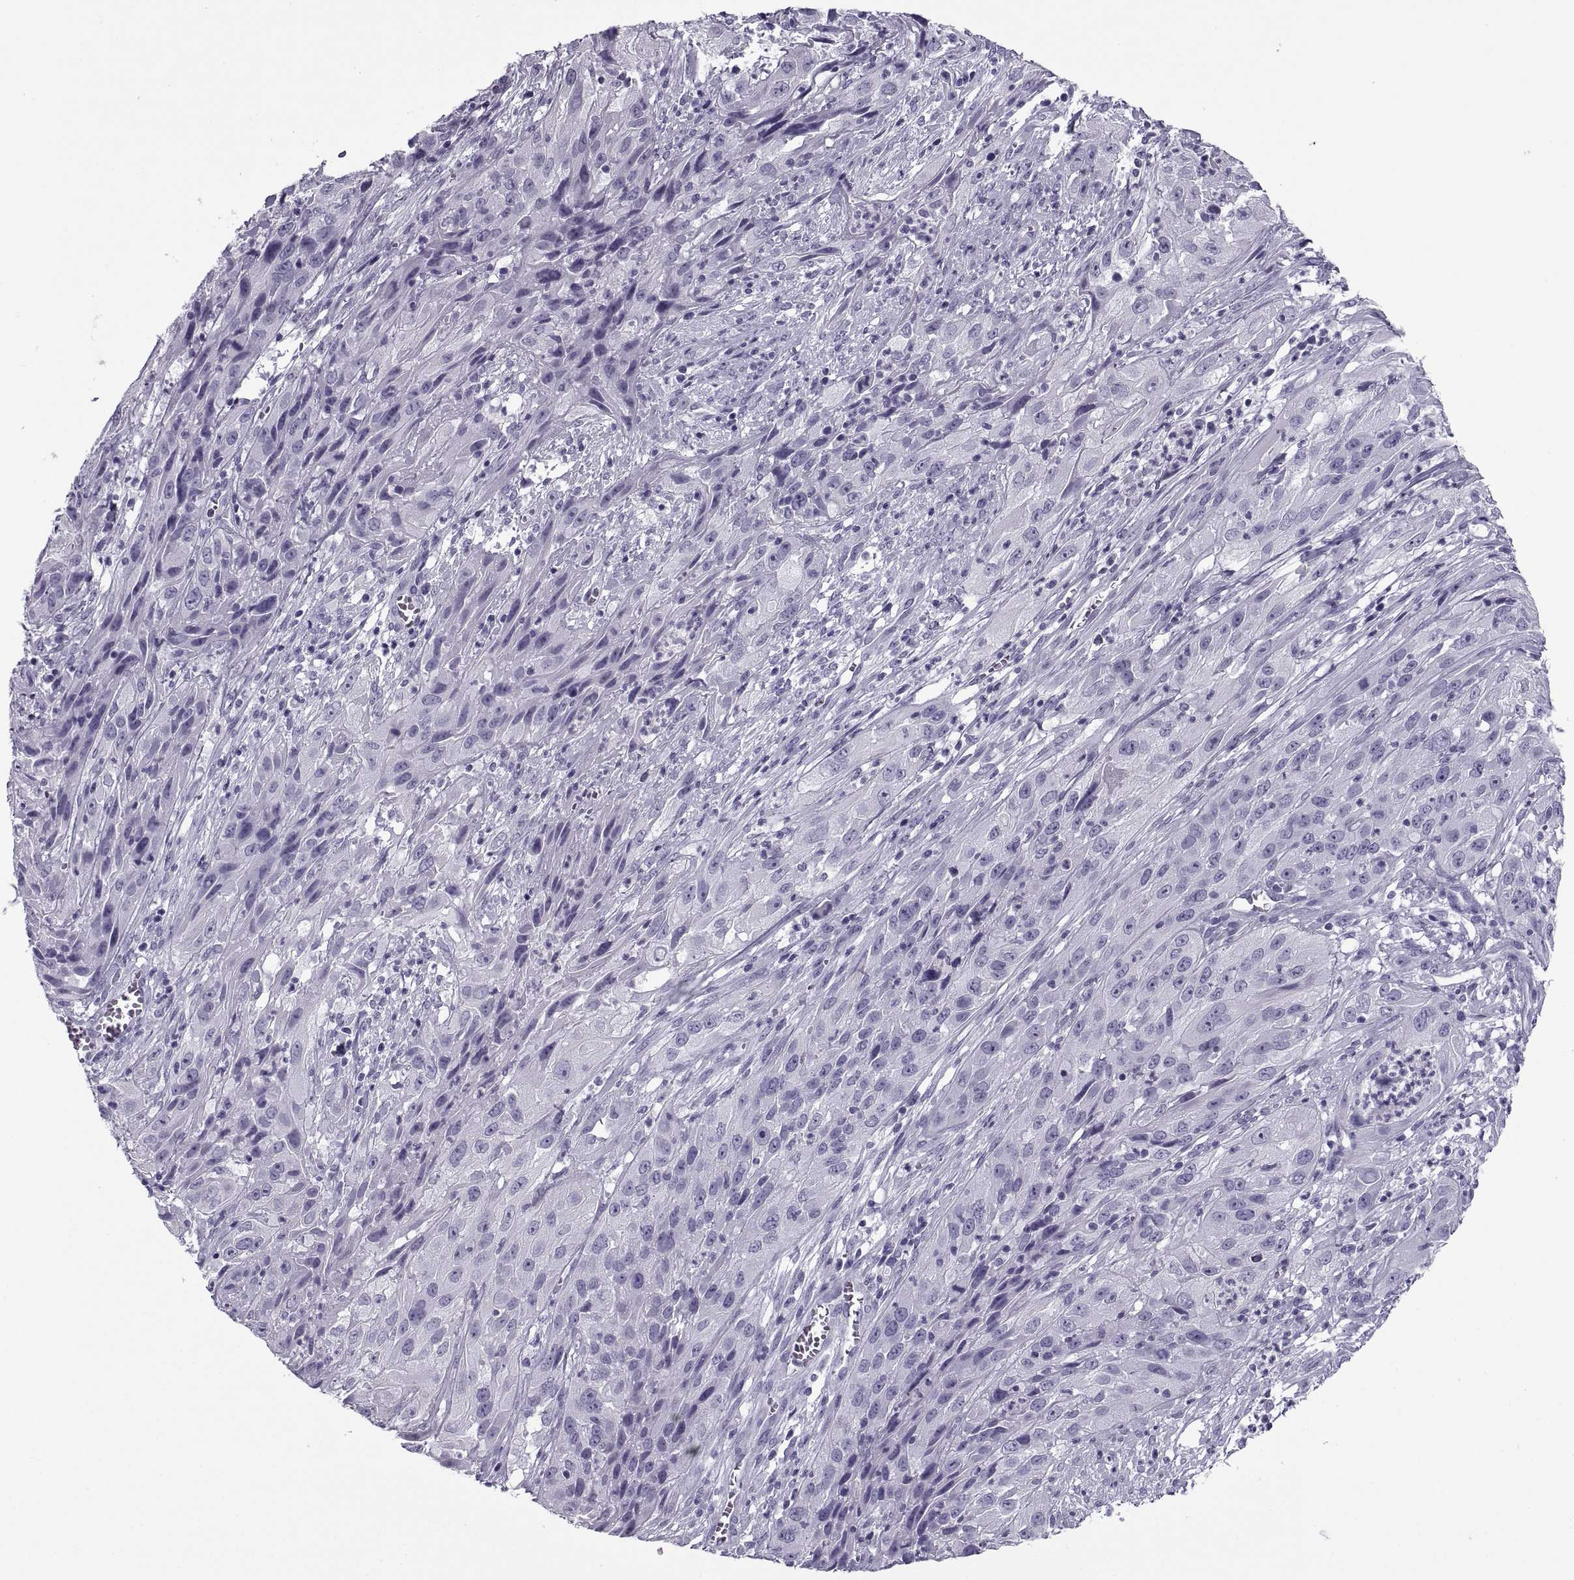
{"staining": {"intensity": "negative", "quantity": "none", "location": "none"}, "tissue": "cervical cancer", "cell_type": "Tumor cells", "image_type": "cancer", "snomed": [{"axis": "morphology", "description": "Squamous cell carcinoma, NOS"}, {"axis": "topography", "description": "Cervix"}], "caption": "Tumor cells show no significant protein staining in squamous cell carcinoma (cervical).", "gene": "RLBP1", "patient": {"sex": "female", "age": 32}}